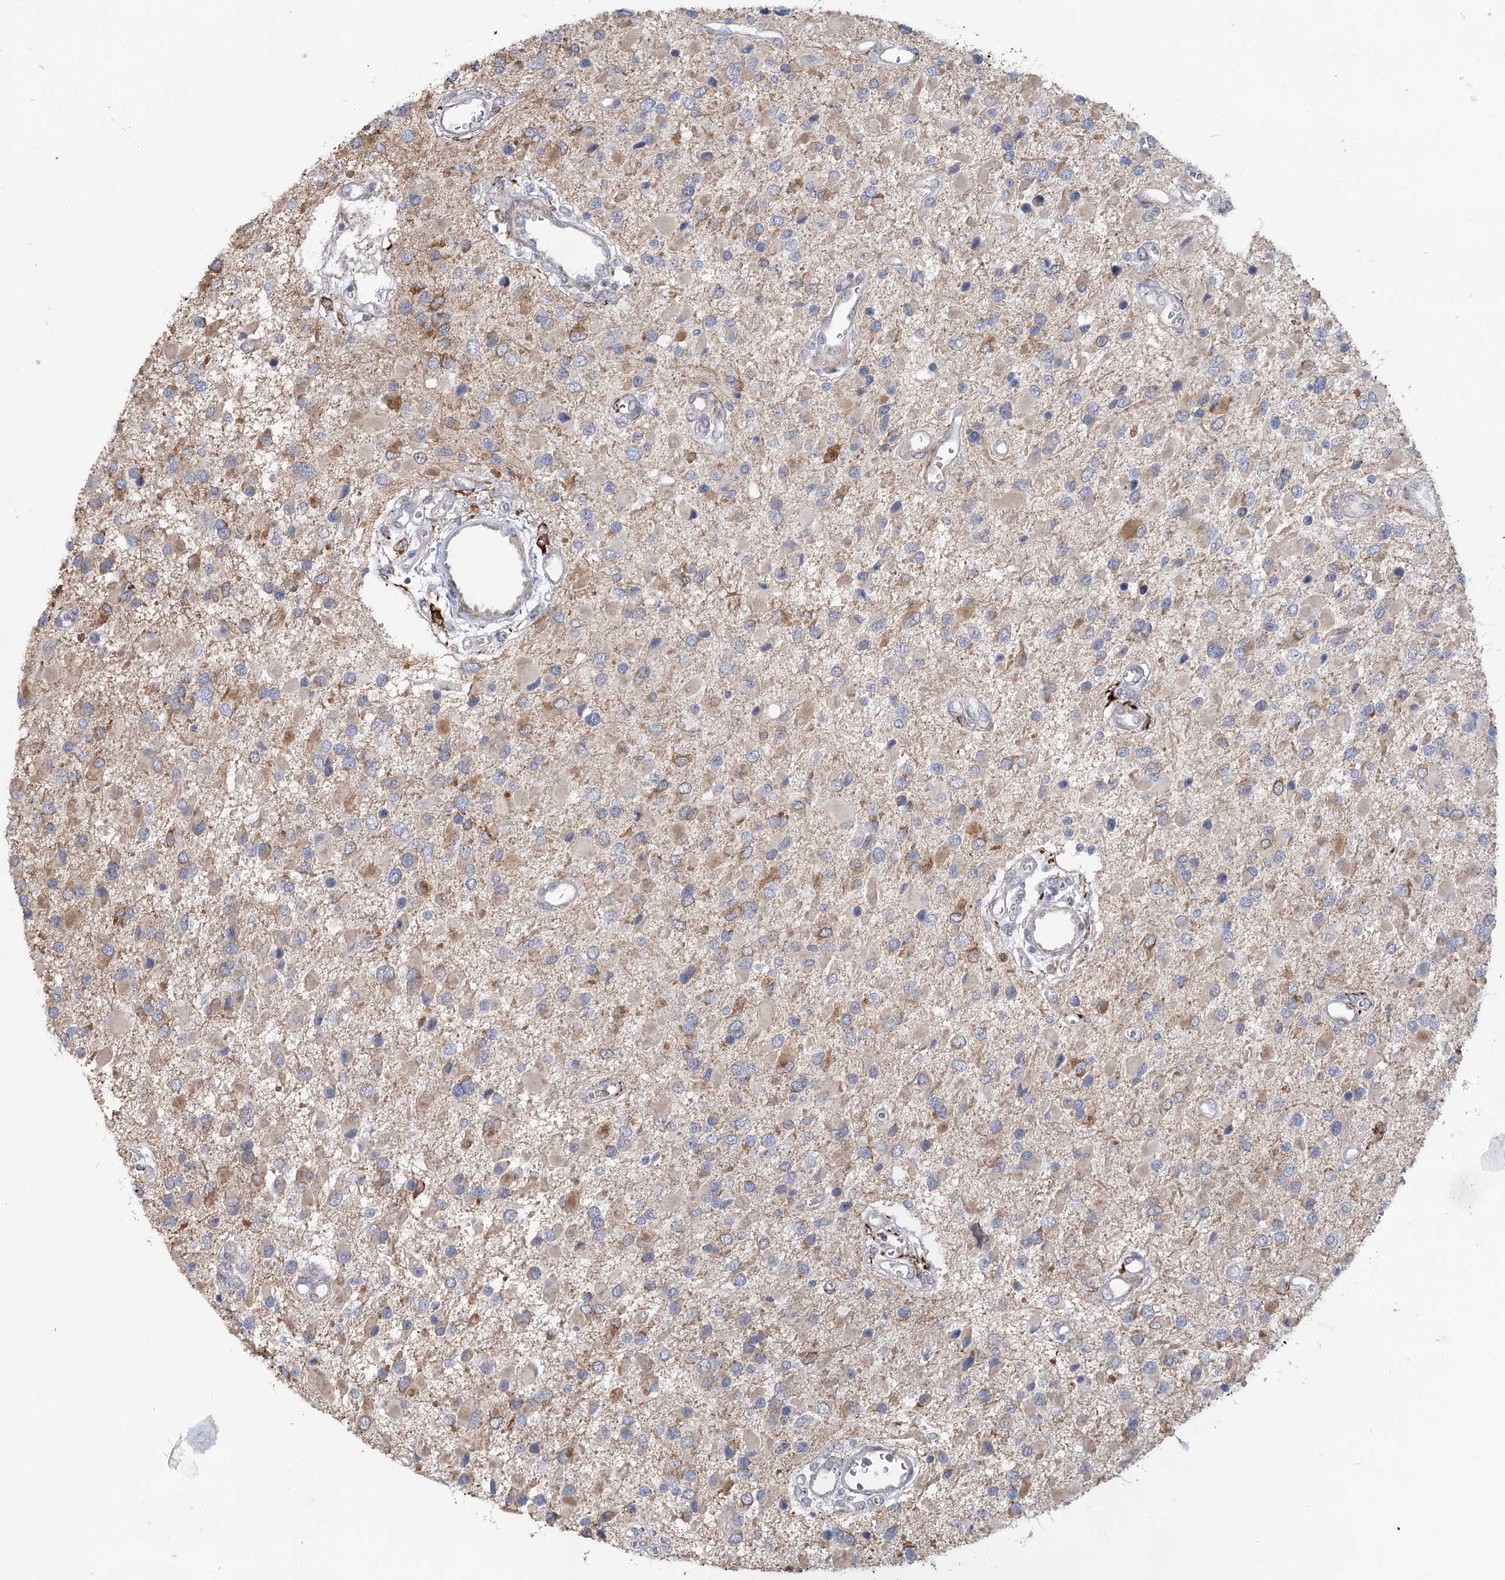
{"staining": {"intensity": "weak", "quantity": "<25%", "location": "cytoplasmic/membranous"}, "tissue": "glioma", "cell_type": "Tumor cells", "image_type": "cancer", "snomed": [{"axis": "morphology", "description": "Glioma, malignant, High grade"}, {"axis": "topography", "description": "Brain"}], "caption": "The IHC photomicrograph has no significant expression in tumor cells of malignant glioma (high-grade) tissue.", "gene": "CIB4", "patient": {"sex": "male", "age": 53}}